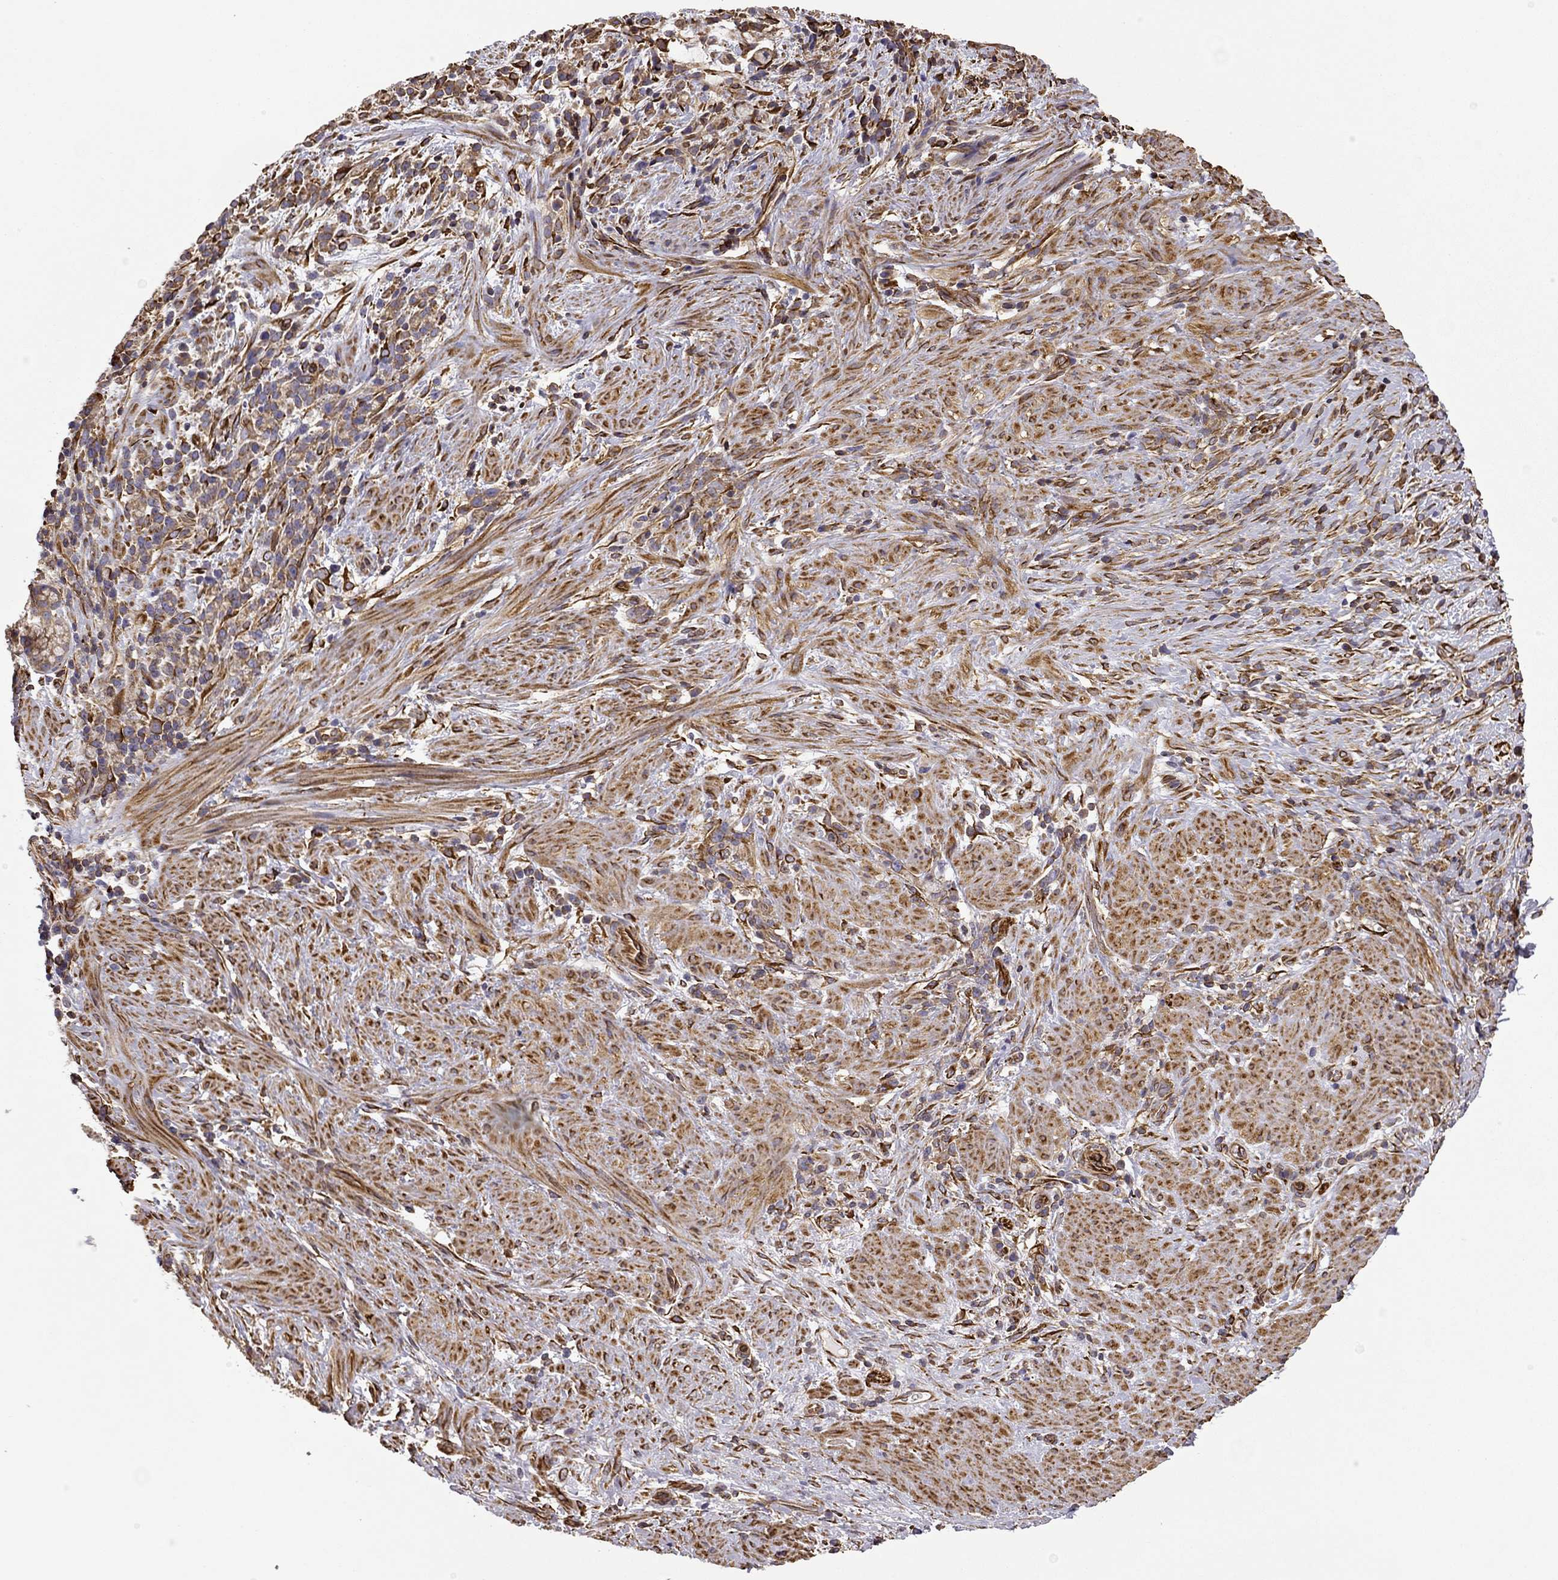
{"staining": {"intensity": "moderate", "quantity": ">75%", "location": "cytoplasmic/membranous"}, "tissue": "stomach cancer", "cell_type": "Tumor cells", "image_type": "cancer", "snomed": [{"axis": "morphology", "description": "Adenocarcinoma, NOS"}, {"axis": "topography", "description": "Stomach"}], "caption": "This is an image of IHC staining of stomach cancer, which shows moderate expression in the cytoplasmic/membranous of tumor cells.", "gene": "MAP4", "patient": {"sex": "female", "age": 57}}